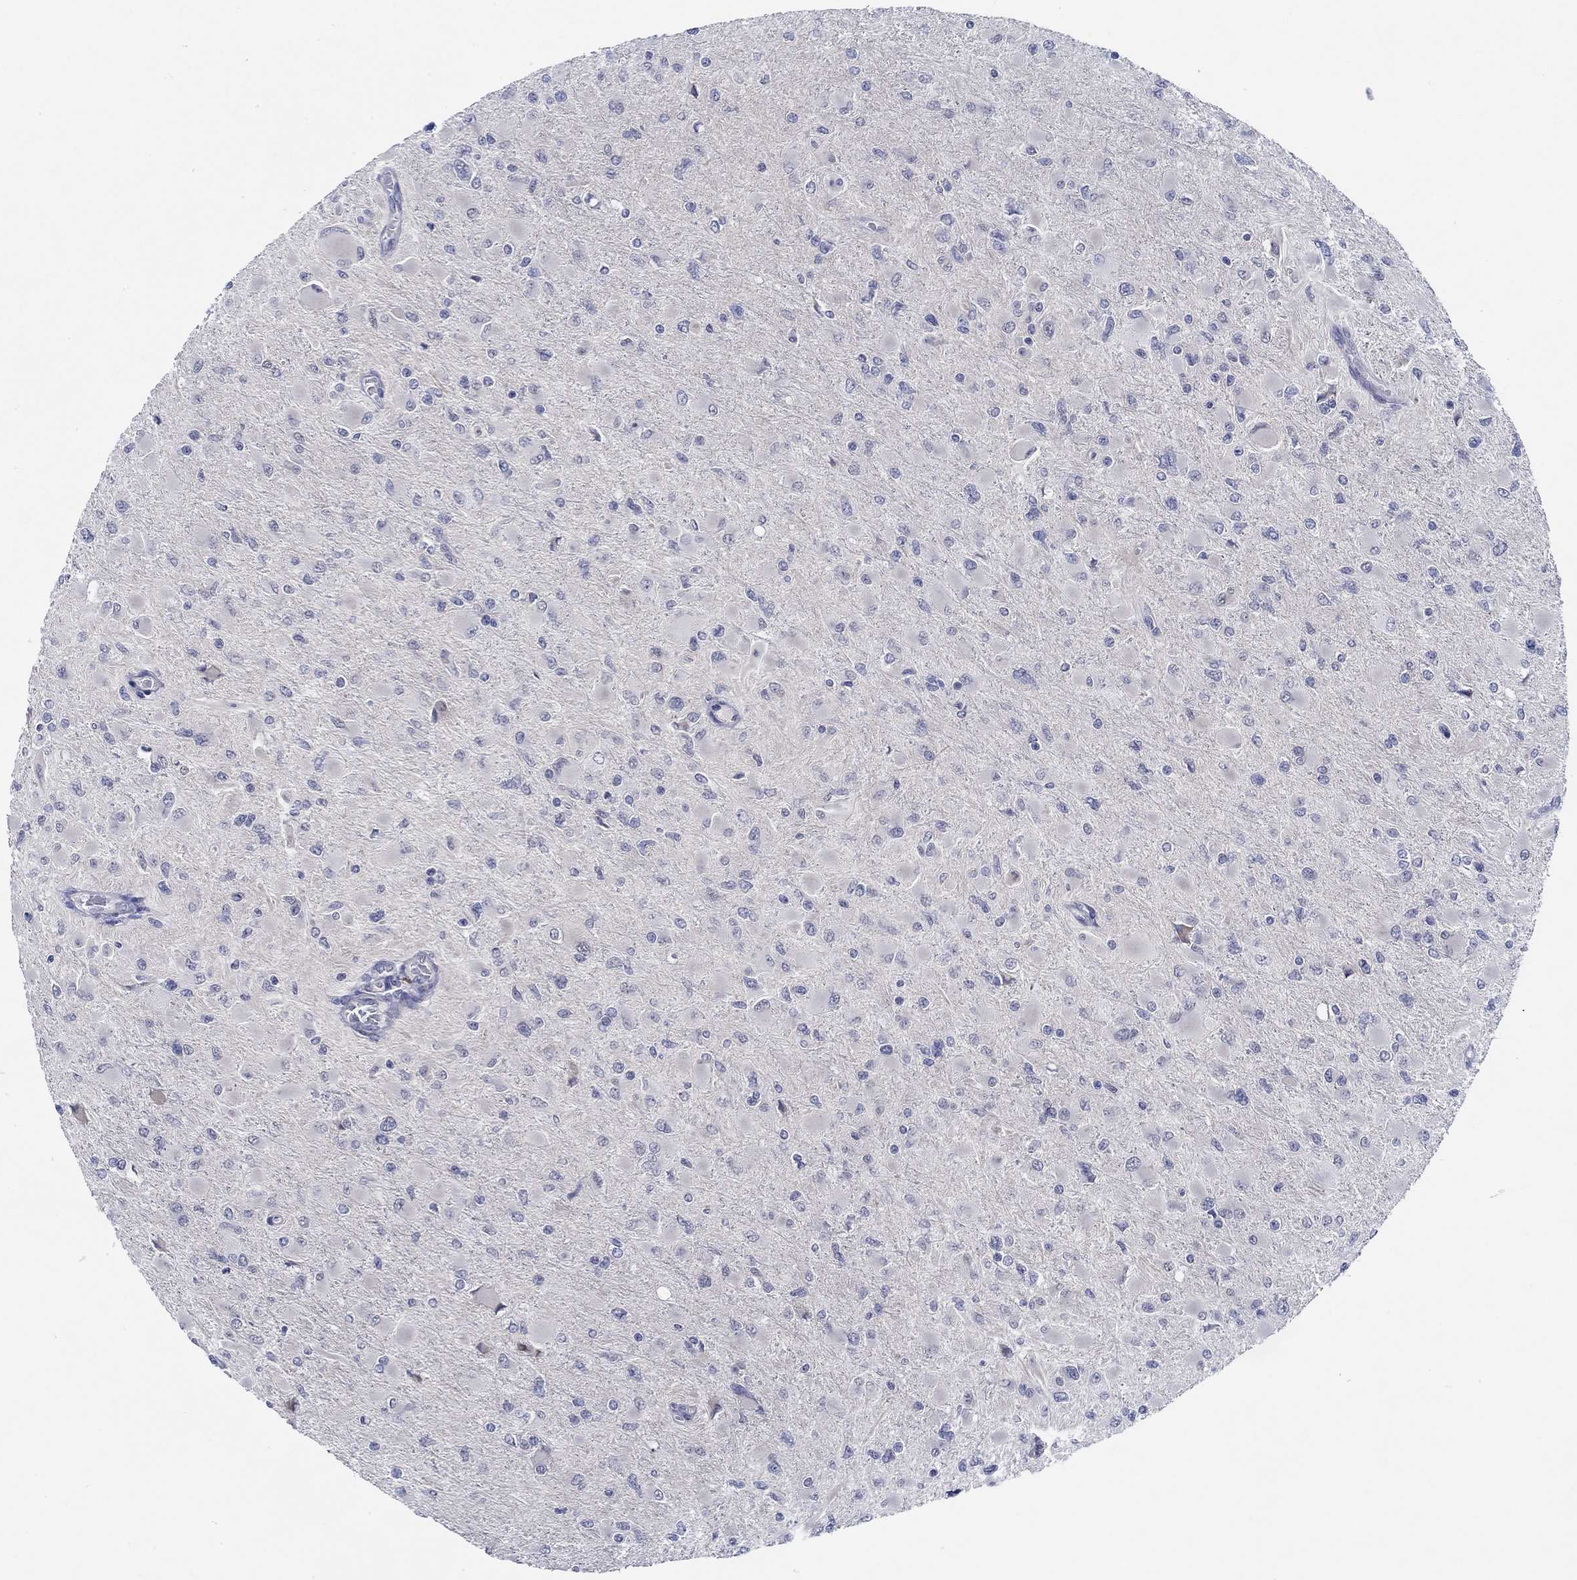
{"staining": {"intensity": "negative", "quantity": "none", "location": "none"}, "tissue": "glioma", "cell_type": "Tumor cells", "image_type": "cancer", "snomed": [{"axis": "morphology", "description": "Glioma, malignant, High grade"}, {"axis": "topography", "description": "Cerebral cortex"}], "caption": "The photomicrograph shows no staining of tumor cells in malignant glioma (high-grade). (Stains: DAB (3,3'-diaminobenzidine) immunohistochemistry with hematoxylin counter stain, Microscopy: brightfield microscopy at high magnification).", "gene": "SLC34A1", "patient": {"sex": "female", "age": 36}}